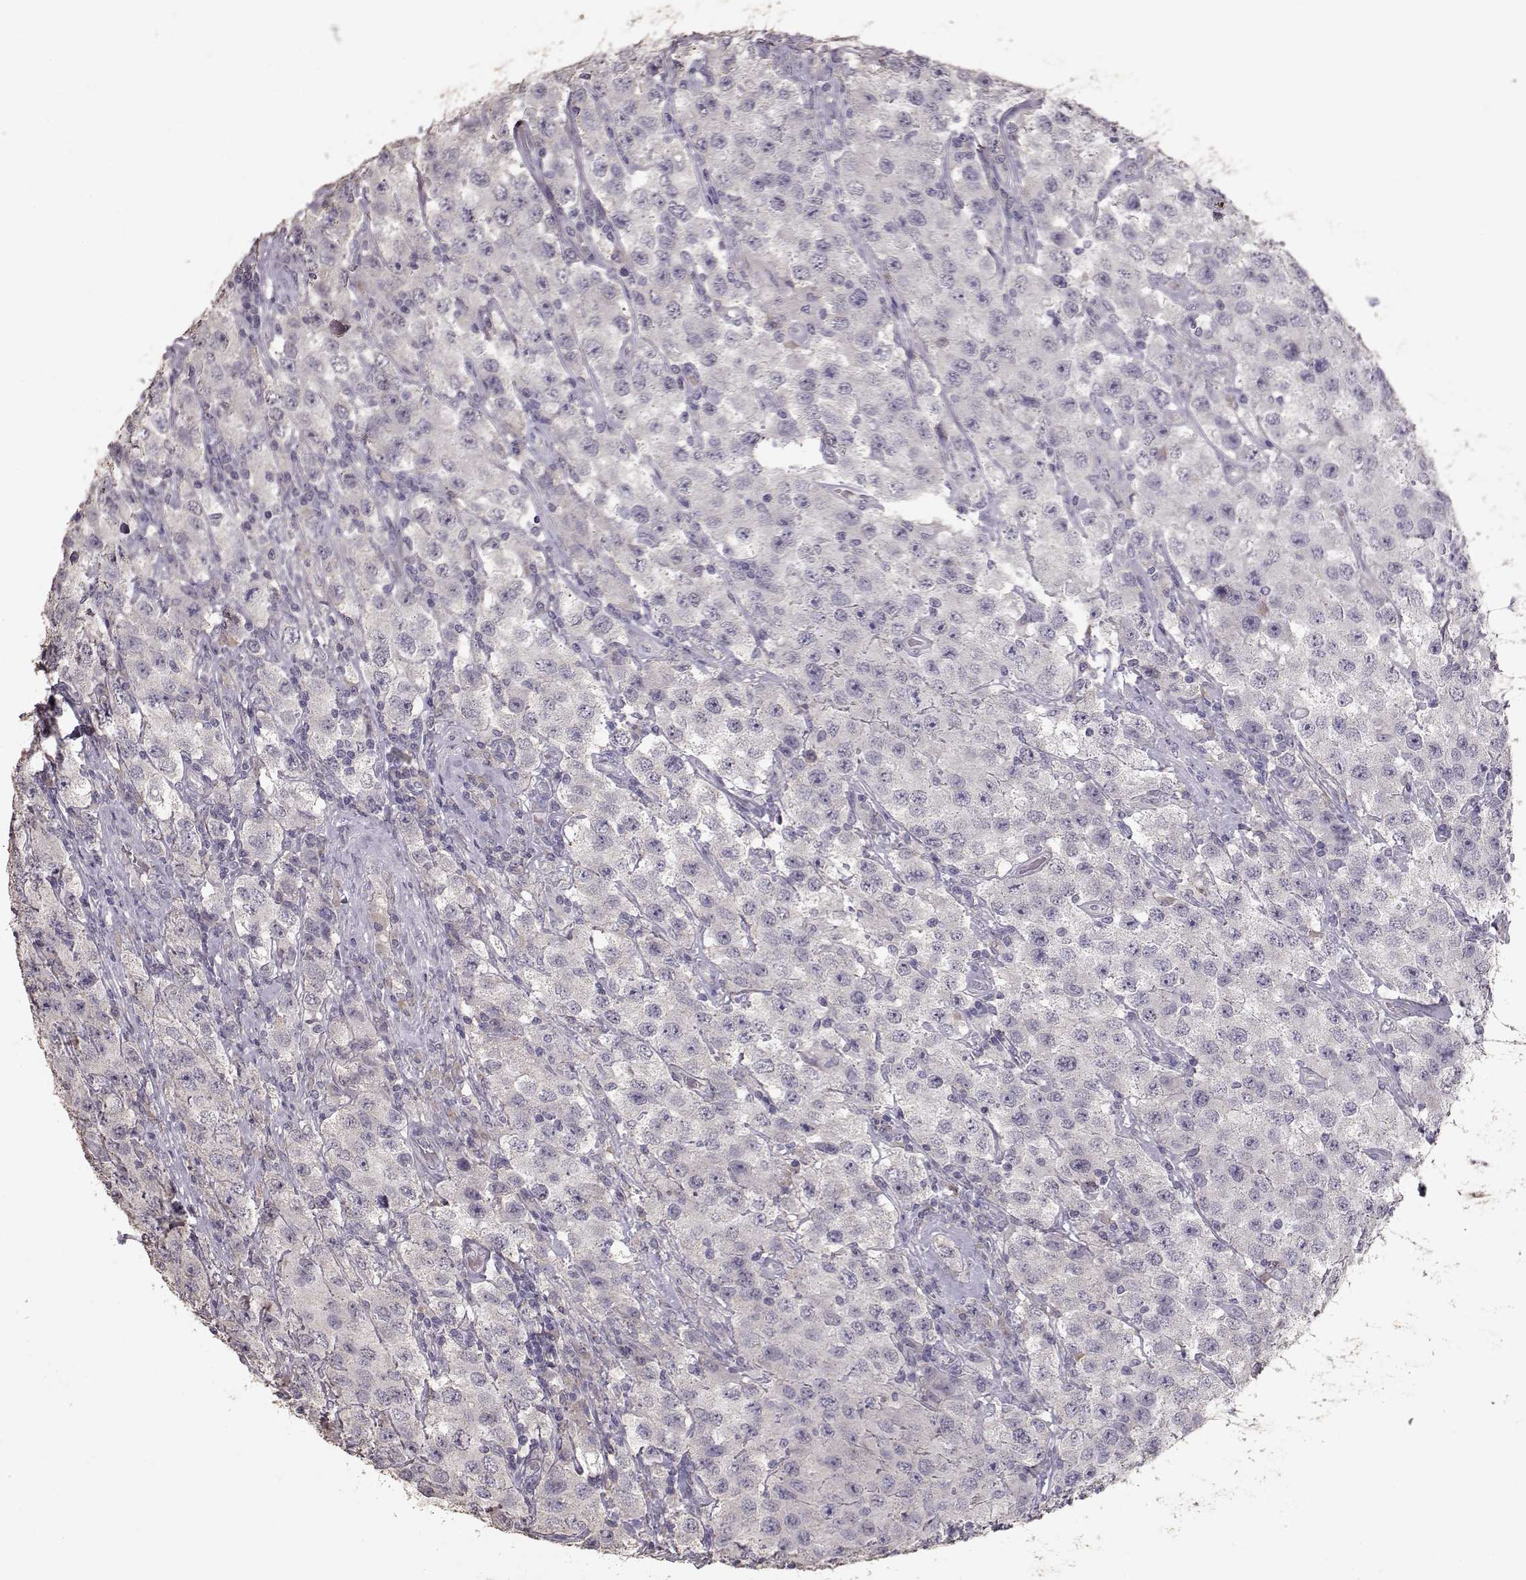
{"staining": {"intensity": "negative", "quantity": "none", "location": "none"}, "tissue": "testis cancer", "cell_type": "Tumor cells", "image_type": "cancer", "snomed": [{"axis": "morphology", "description": "Seminoma, NOS"}, {"axis": "topography", "description": "Testis"}], "caption": "A high-resolution photomicrograph shows immunohistochemistry staining of seminoma (testis), which reveals no significant positivity in tumor cells.", "gene": "PMCH", "patient": {"sex": "male", "age": 52}}